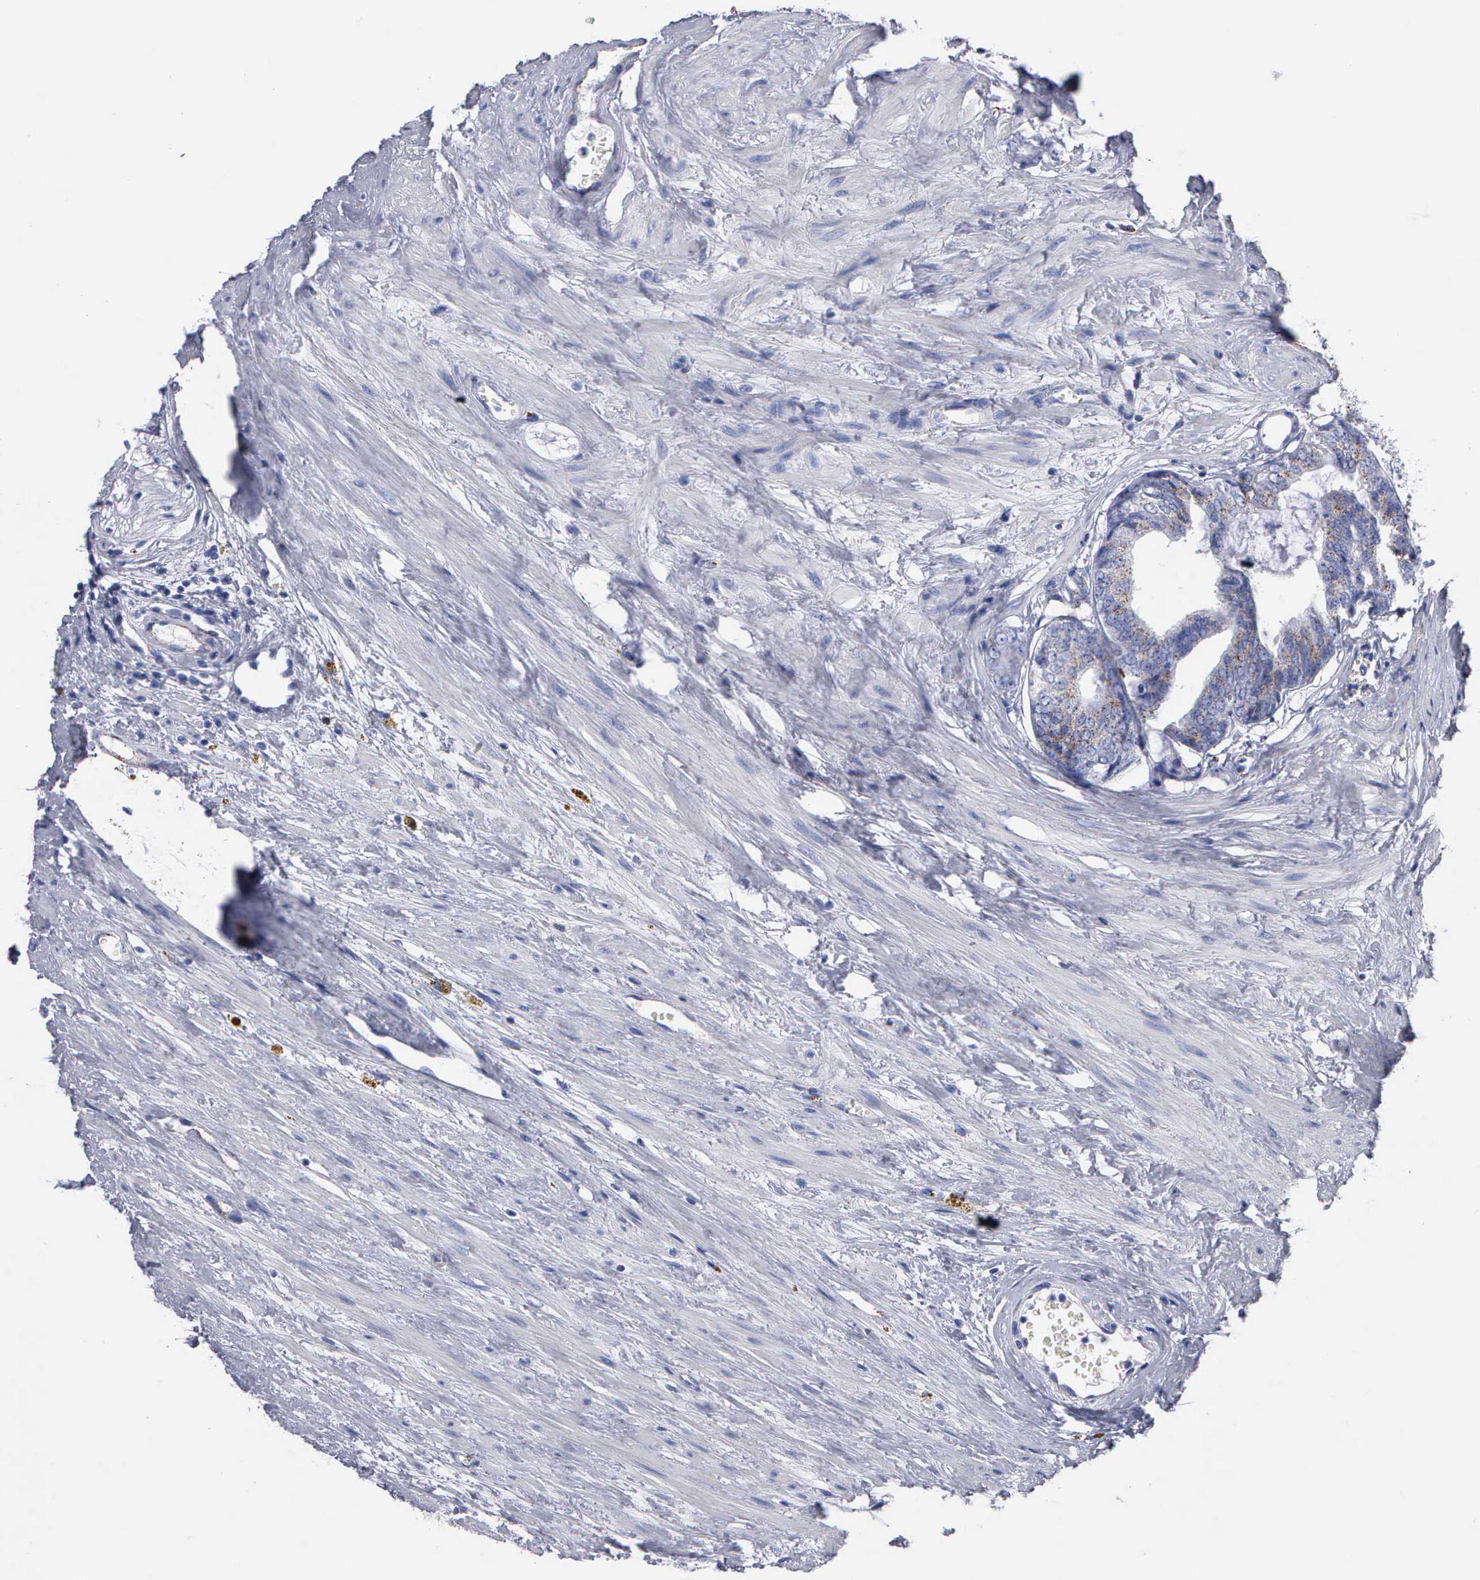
{"staining": {"intensity": "negative", "quantity": "none", "location": "none"}, "tissue": "prostate cancer", "cell_type": "Tumor cells", "image_type": "cancer", "snomed": [{"axis": "morphology", "description": "Adenocarcinoma, Medium grade"}, {"axis": "topography", "description": "Prostate"}], "caption": "Immunohistochemistry (IHC) image of neoplastic tissue: medium-grade adenocarcinoma (prostate) stained with DAB (3,3'-diaminobenzidine) exhibits no significant protein expression in tumor cells.", "gene": "CTSL", "patient": {"sex": "male", "age": 79}}